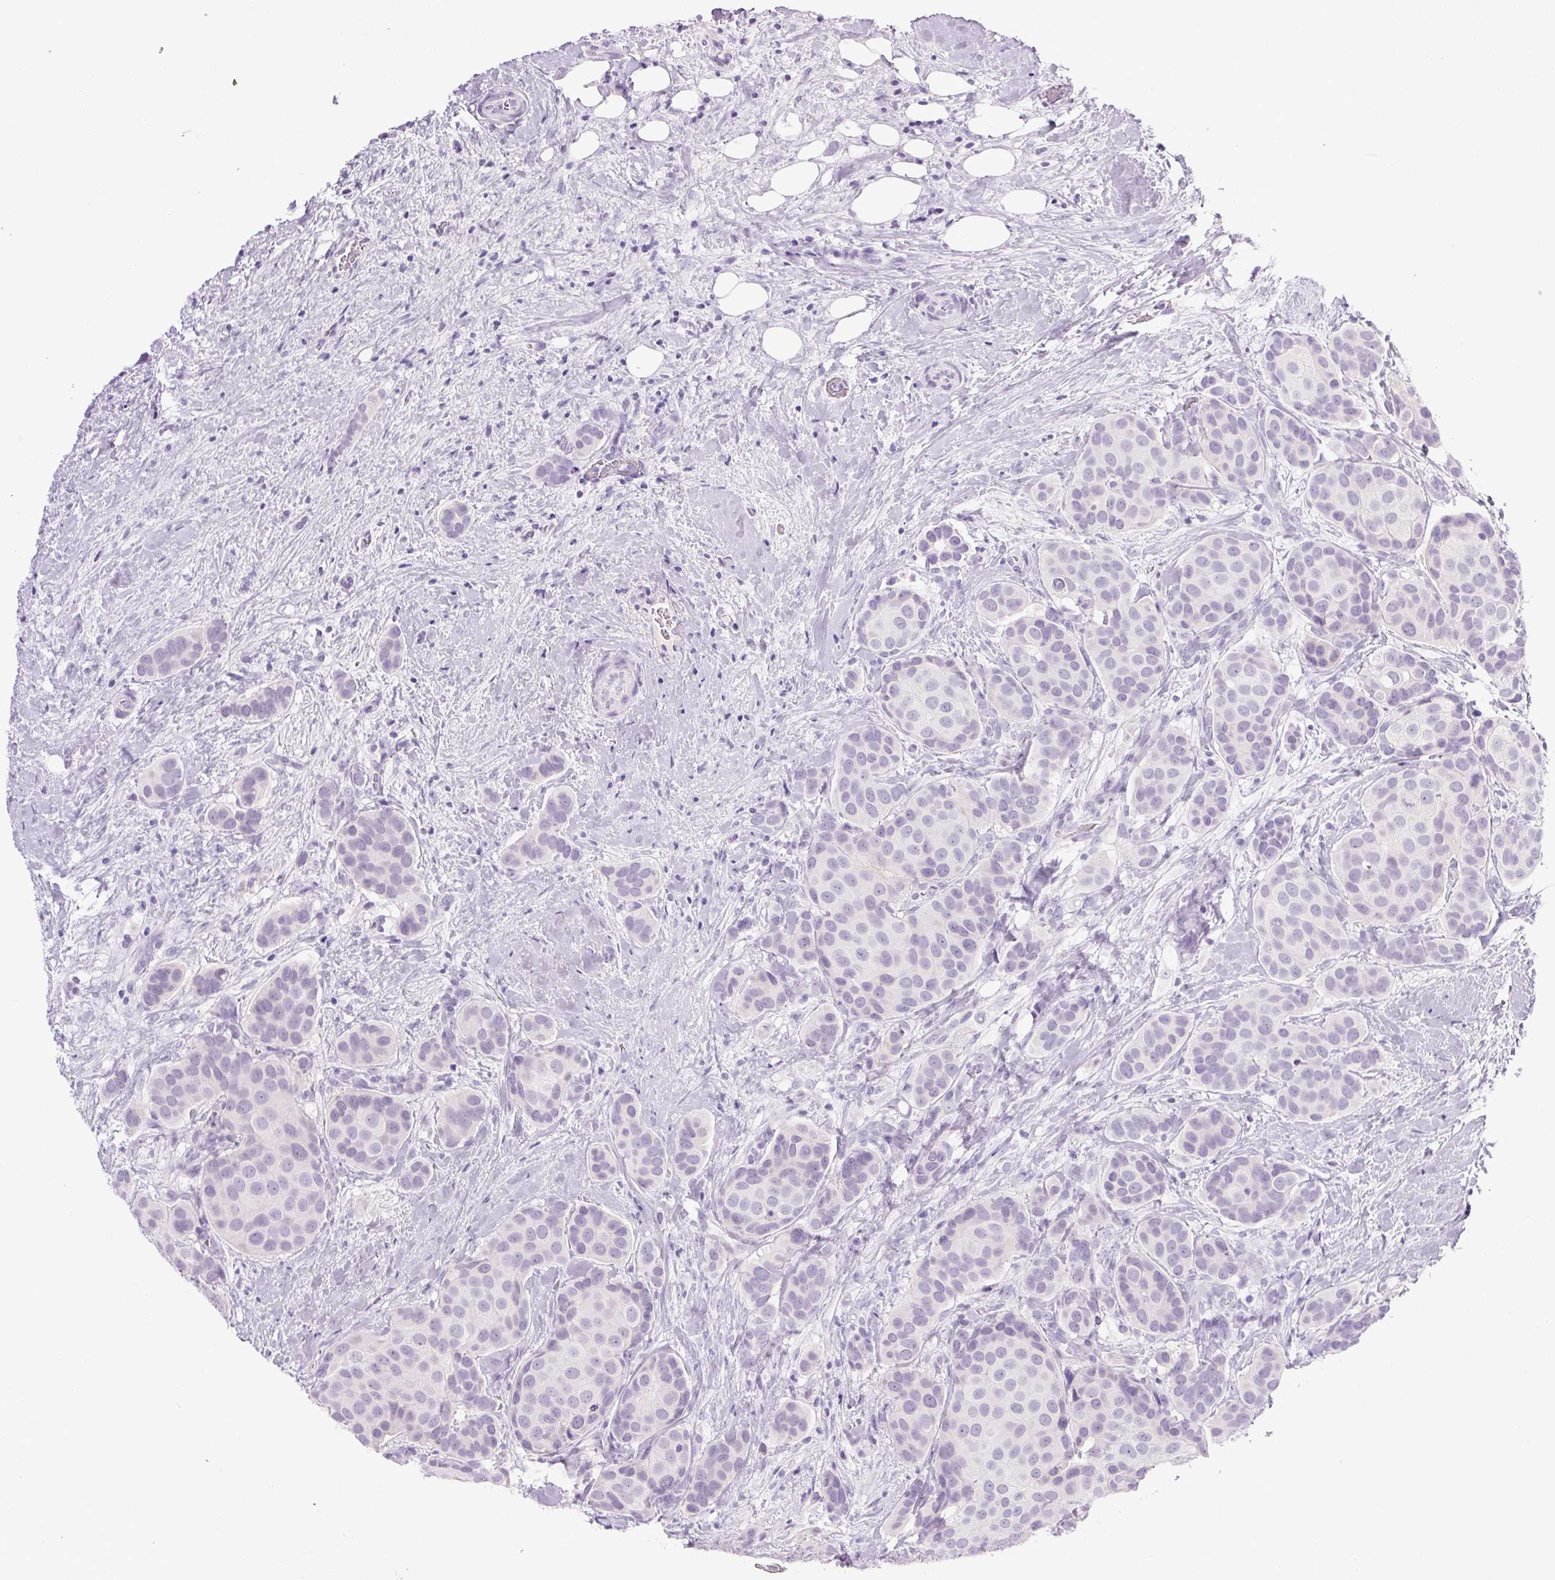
{"staining": {"intensity": "negative", "quantity": "none", "location": "none"}, "tissue": "breast cancer", "cell_type": "Tumor cells", "image_type": "cancer", "snomed": [{"axis": "morphology", "description": "Duct carcinoma"}, {"axis": "topography", "description": "Breast"}], "caption": "Immunohistochemistry (IHC) of invasive ductal carcinoma (breast) shows no staining in tumor cells.", "gene": "COL9A2", "patient": {"sex": "female", "age": 70}}